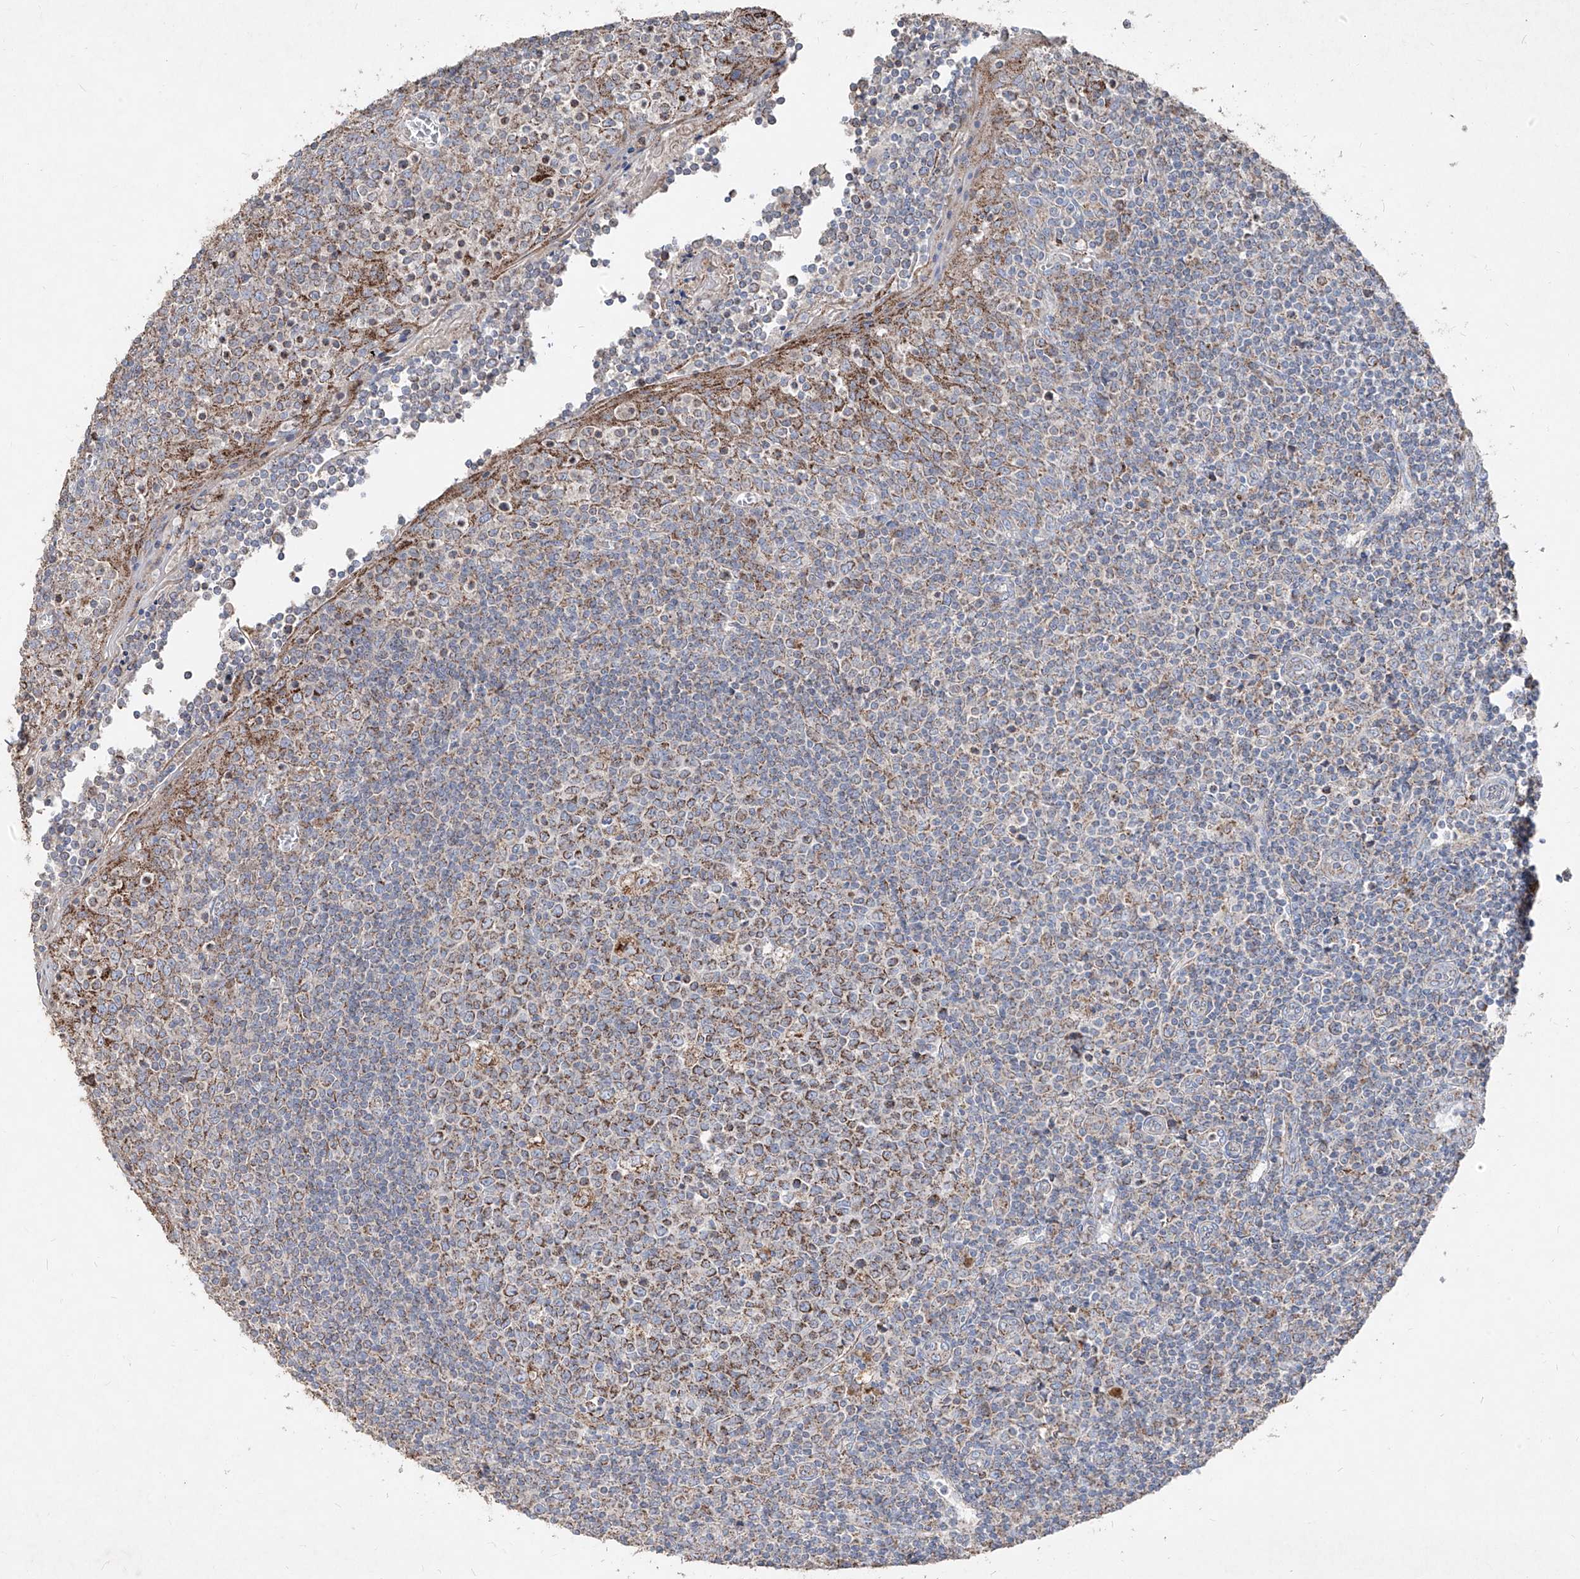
{"staining": {"intensity": "moderate", "quantity": ">75%", "location": "cytoplasmic/membranous"}, "tissue": "tonsil", "cell_type": "Germinal center cells", "image_type": "normal", "snomed": [{"axis": "morphology", "description": "Normal tissue, NOS"}, {"axis": "topography", "description": "Tonsil"}], "caption": "Germinal center cells display moderate cytoplasmic/membranous expression in approximately >75% of cells in benign tonsil. (DAB (3,3'-diaminobenzidine) IHC, brown staining for protein, blue staining for nuclei).", "gene": "ABCD3", "patient": {"sex": "female", "age": 19}}